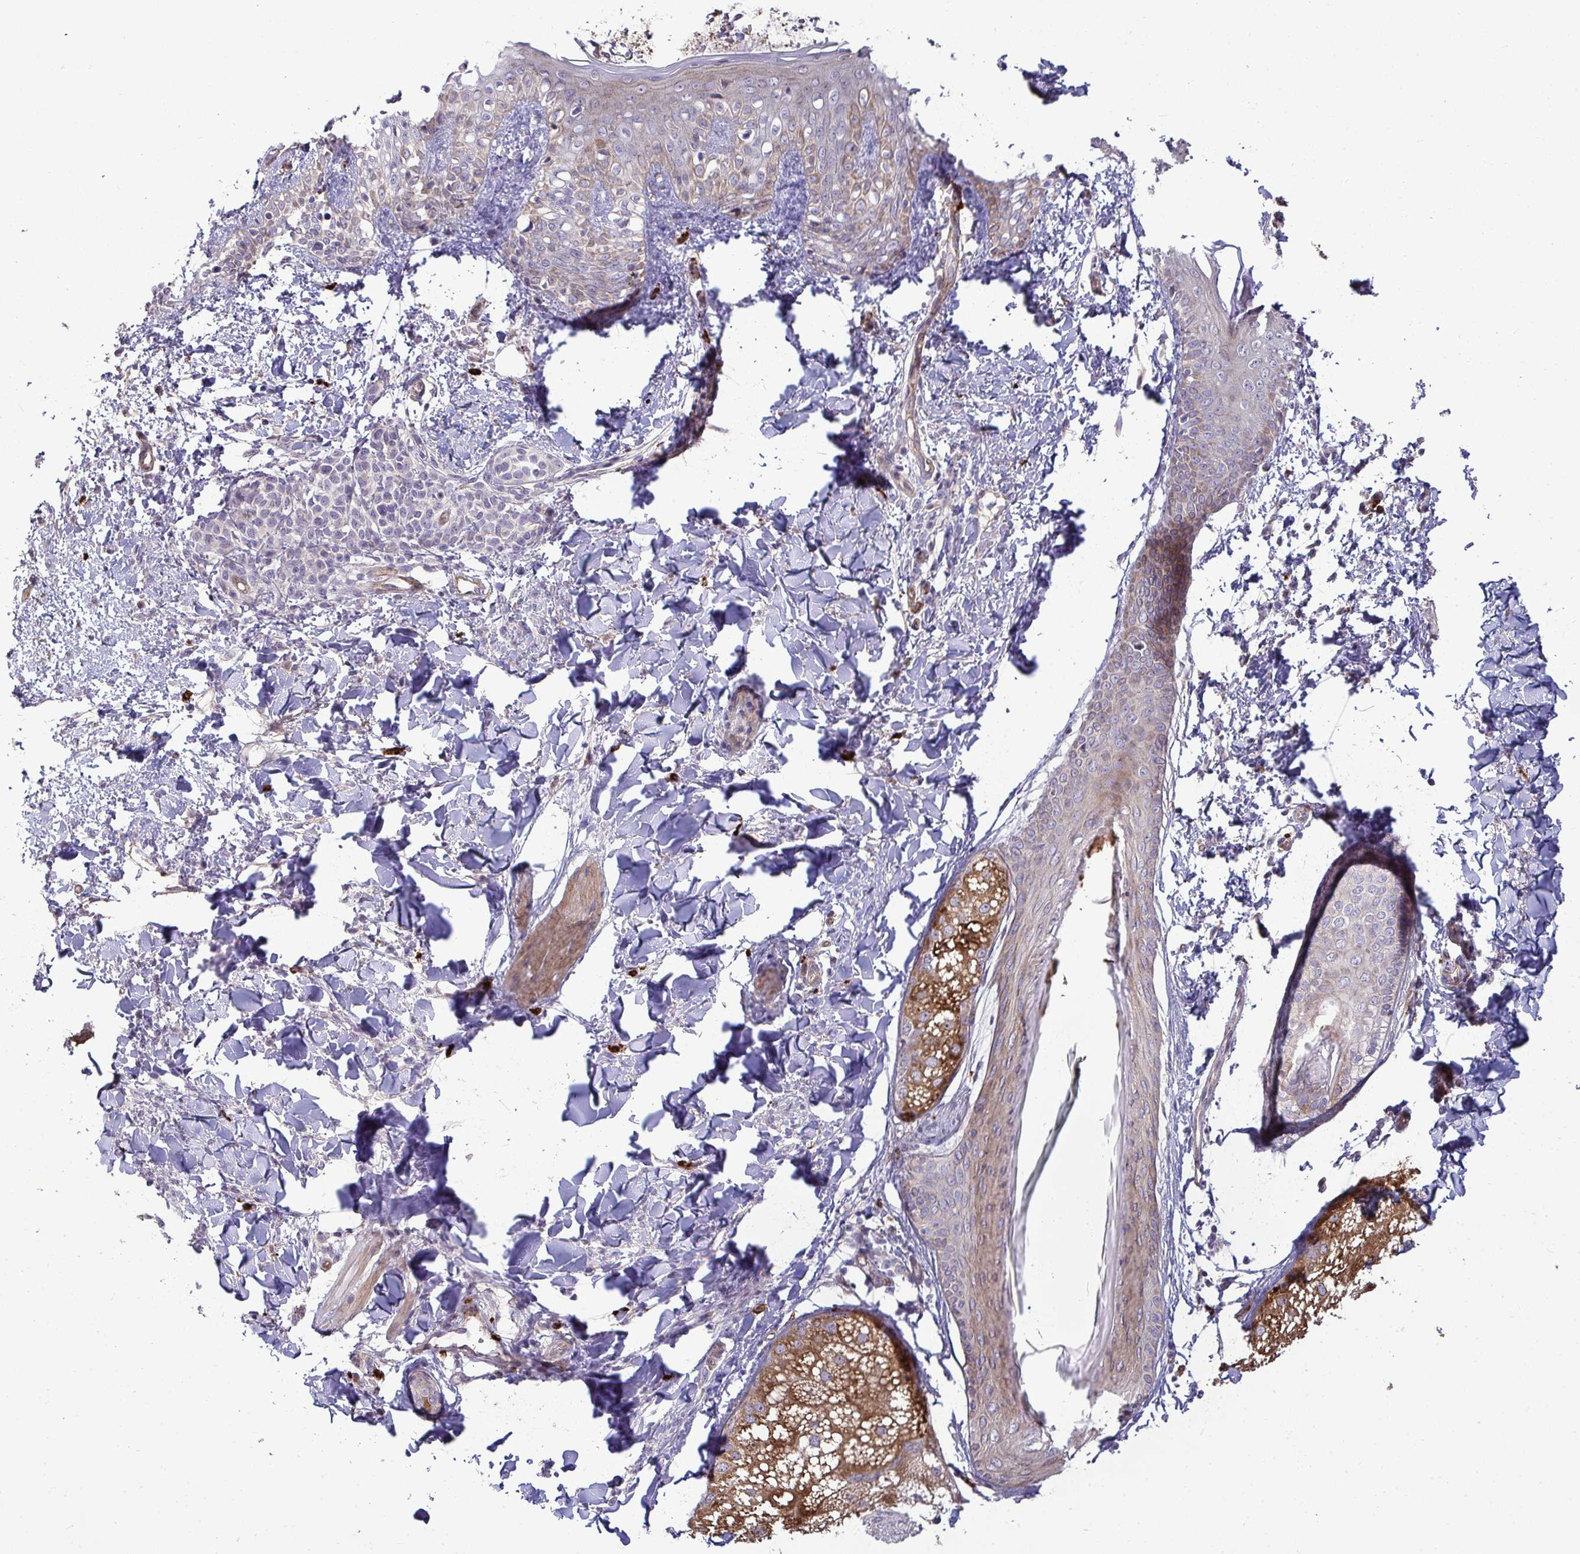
{"staining": {"intensity": "strong", "quantity": "<25%", "location": "cytoplasmic/membranous"}, "tissue": "skin", "cell_type": "Fibroblasts", "image_type": "normal", "snomed": [{"axis": "morphology", "description": "Normal tissue, NOS"}, {"axis": "topography", "description": "Skin"}], "caption": "Immunohistochemistry (IHC) micrograph of benign skin: human skin stained using IHC exhibits medium levels of strong protein expression localized specifically in the cytoplasmic/membranous of fibroblasts, appearing as a cytoplasmic/membranous brown color.", "gene": "SH2D1B", "patient": {"sex": "male", "age": 16}}